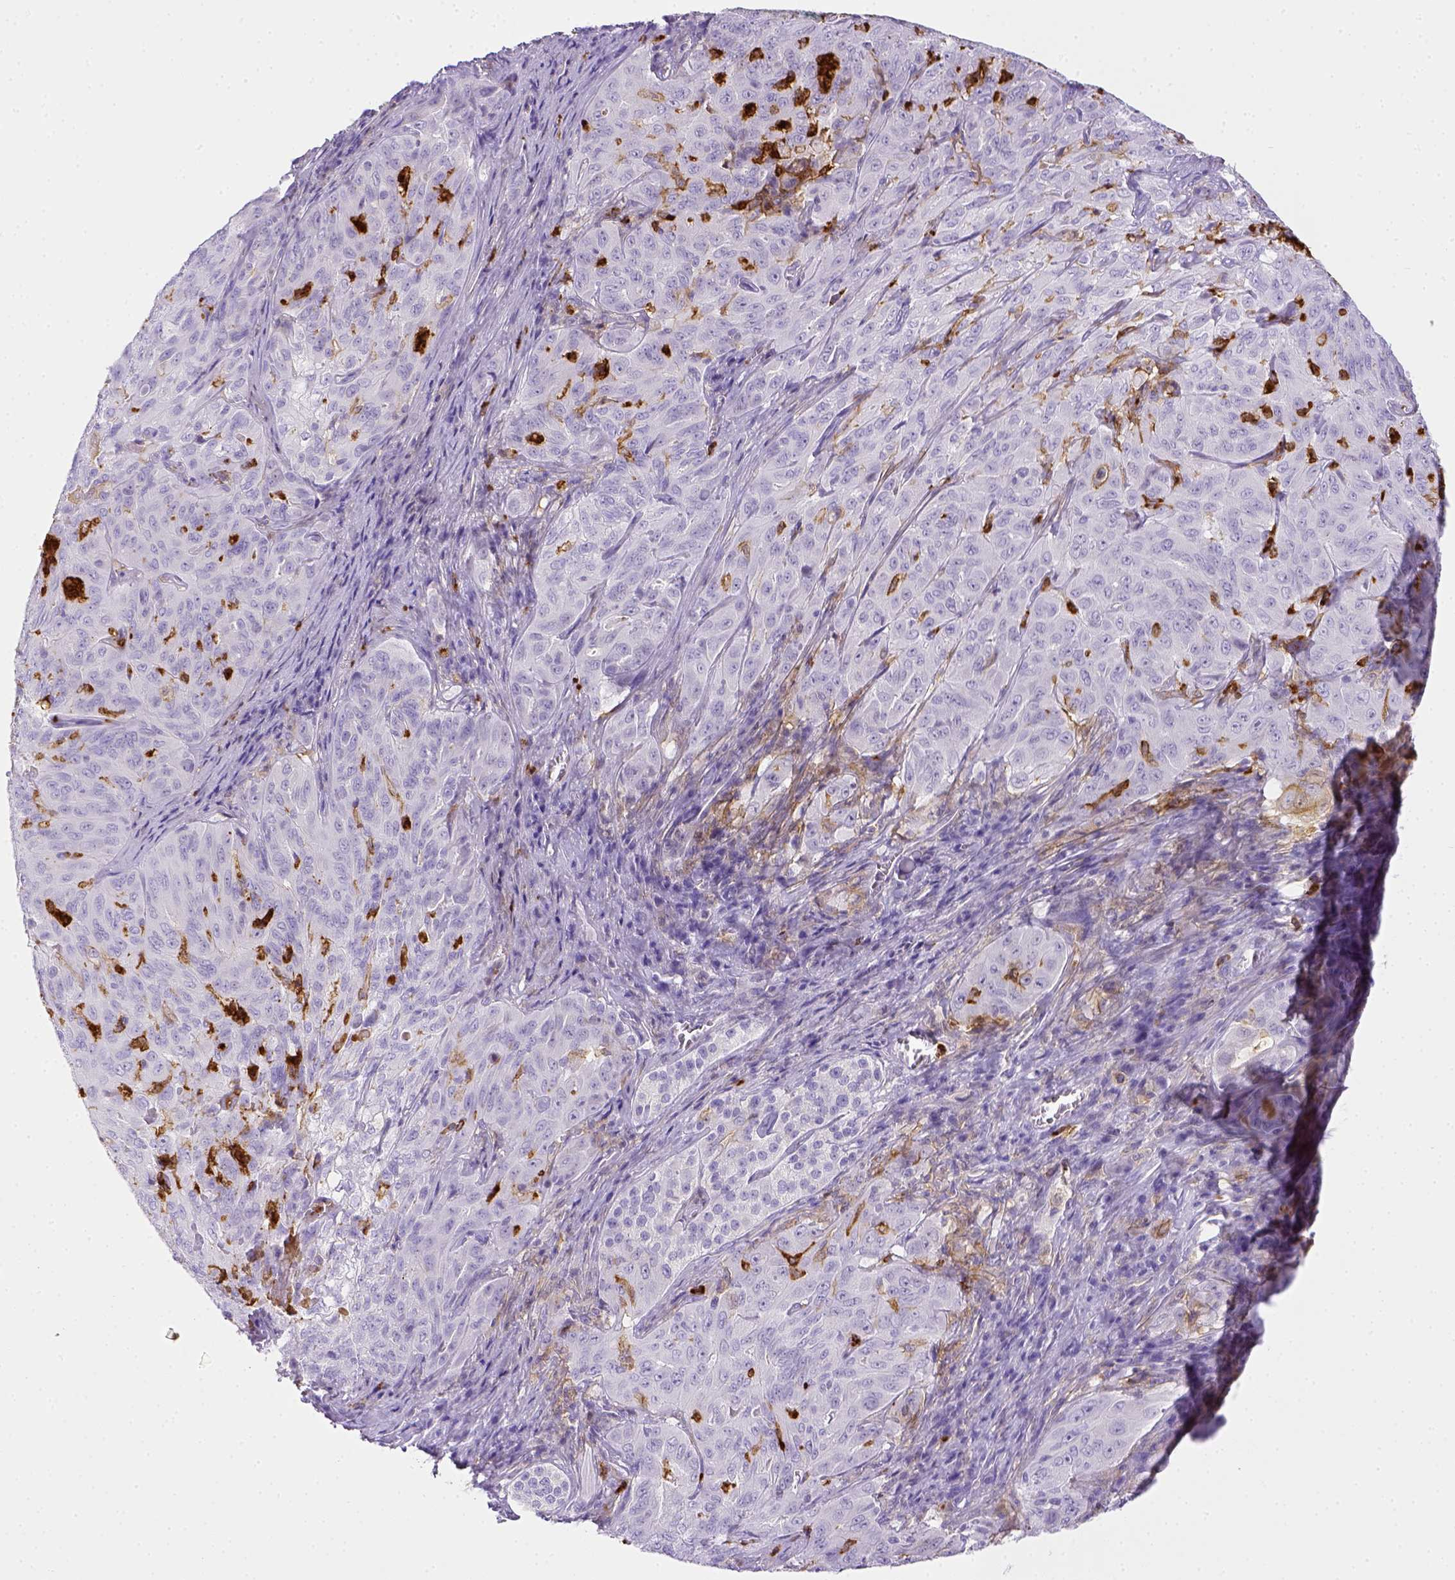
{"staining": {"intensity": "negative", "quantity": "none", "location": "none"}, "tissue": "pancreatic cancer", "cell_type": "Tumor cells", "image_type": "cancer", "snomed": [{"axis": "morphology", "description": "Adenocarcinoma, NOS"}, {"axis": "topography", "description": "Pancreas"}], "caption": "Human pancreatic adenocarcinoma stained for a protein using immunohistochemistry (IHC) displays no positivity in tumor cells.", "gene": "ITGAM", "patient": {"sex": "male", "age": 63}}